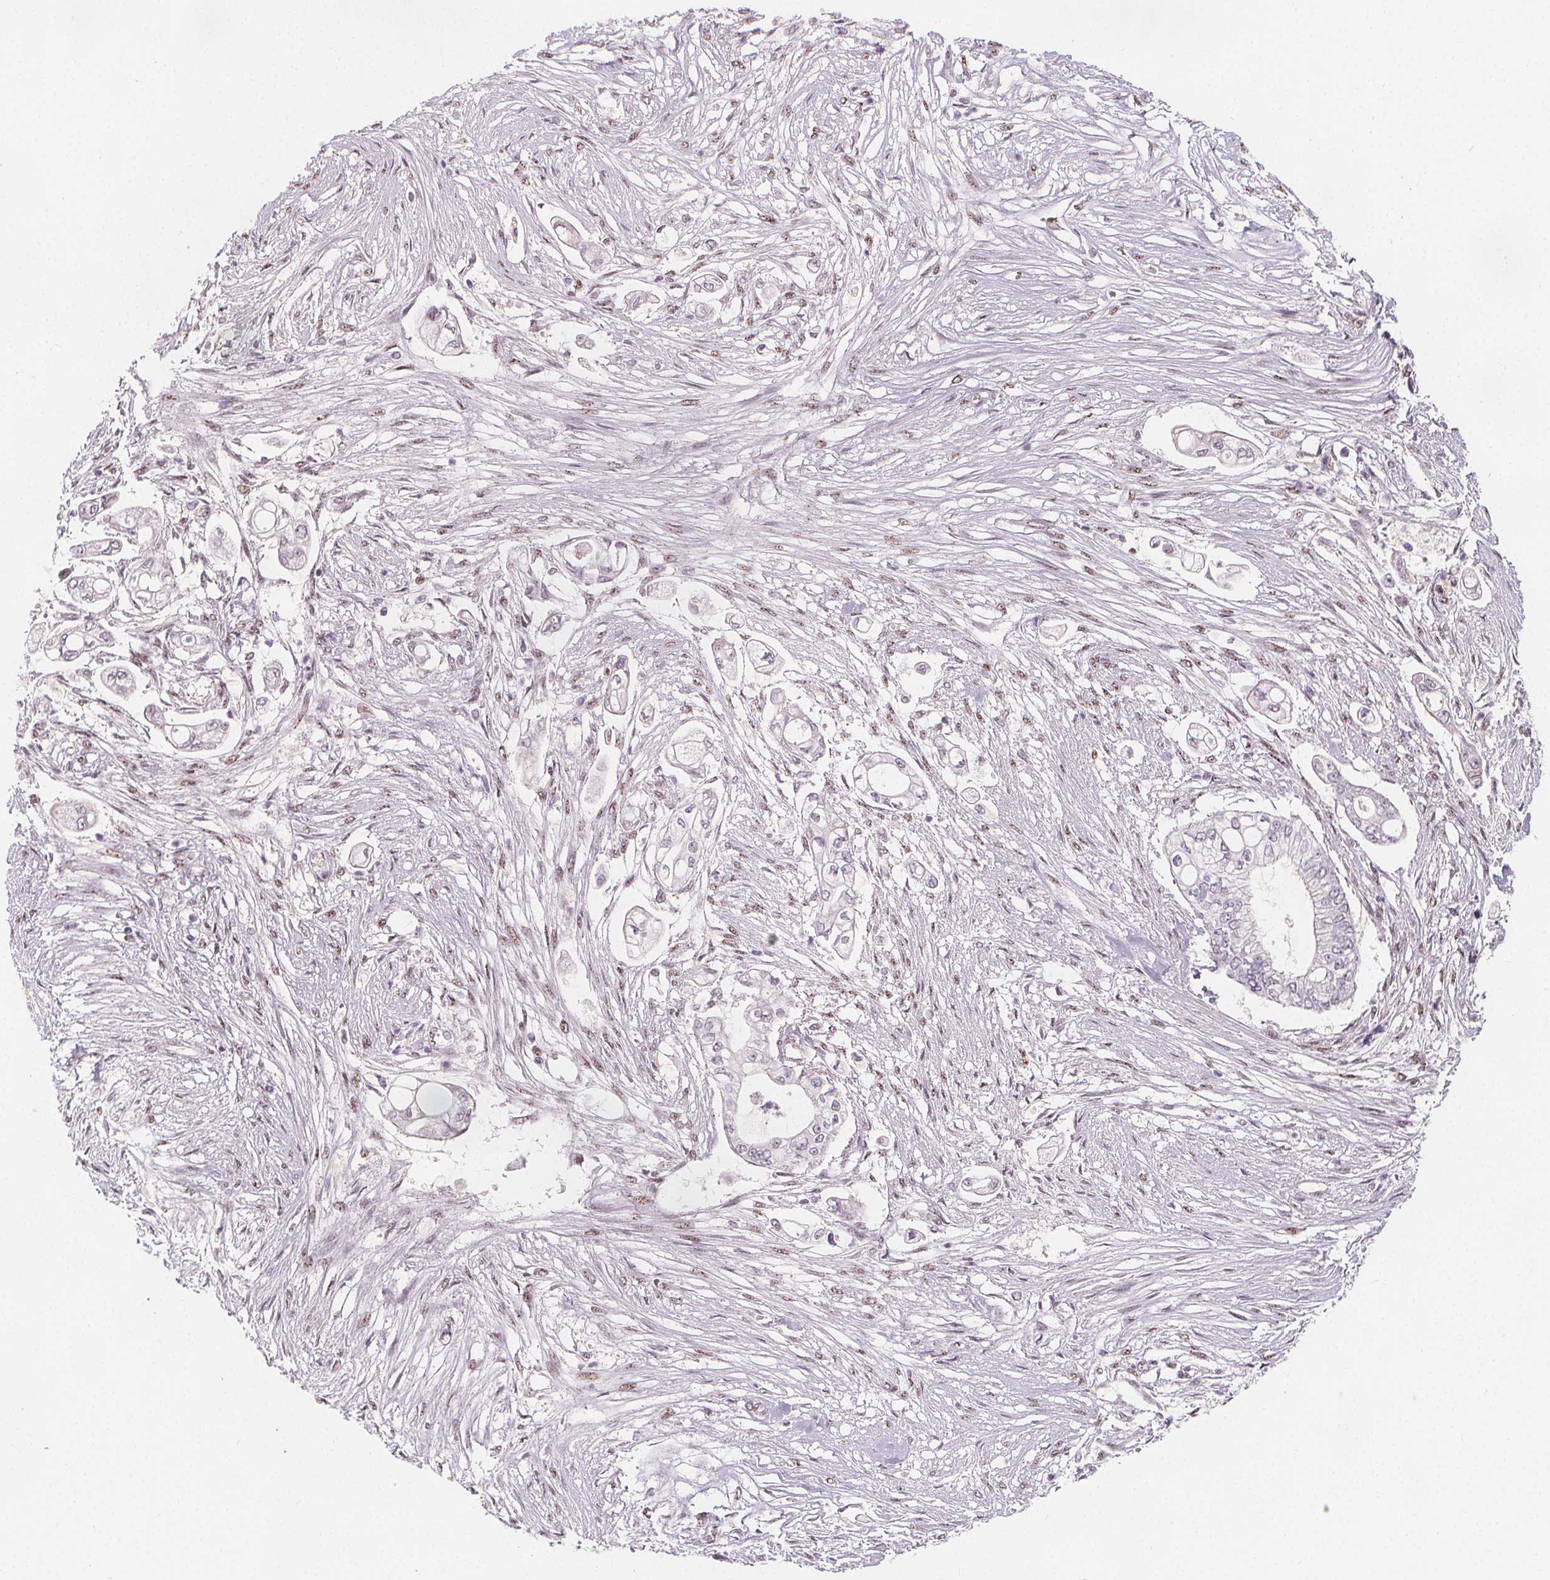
{"staining": {"intensity": "negative", "quantity": "none", "location": "none"}, "tissue": "pancreatic cancer", "cell_type": "Tumor cells", "image_type": "cancer", "snomed": [{"axis": "morphology", "description": "Adenocarcinoma, NOS"}, {"axis": "topography", "description": "Pancreas"}], "caption": "A high-resolution image shows immunohistochemistry staining of pancreatic cancer (adenocarcinoma), which displays no significant staining in tumor cells. The staining was performed using DAB (3,3'-diaminobenzidine) to visualize the protein expression in brown, while the nuclei were stained in blue with hematoxylin (Magnification: 20x).", "gene": "DRC3", "patient": {"sex": "female", "age": 69}}